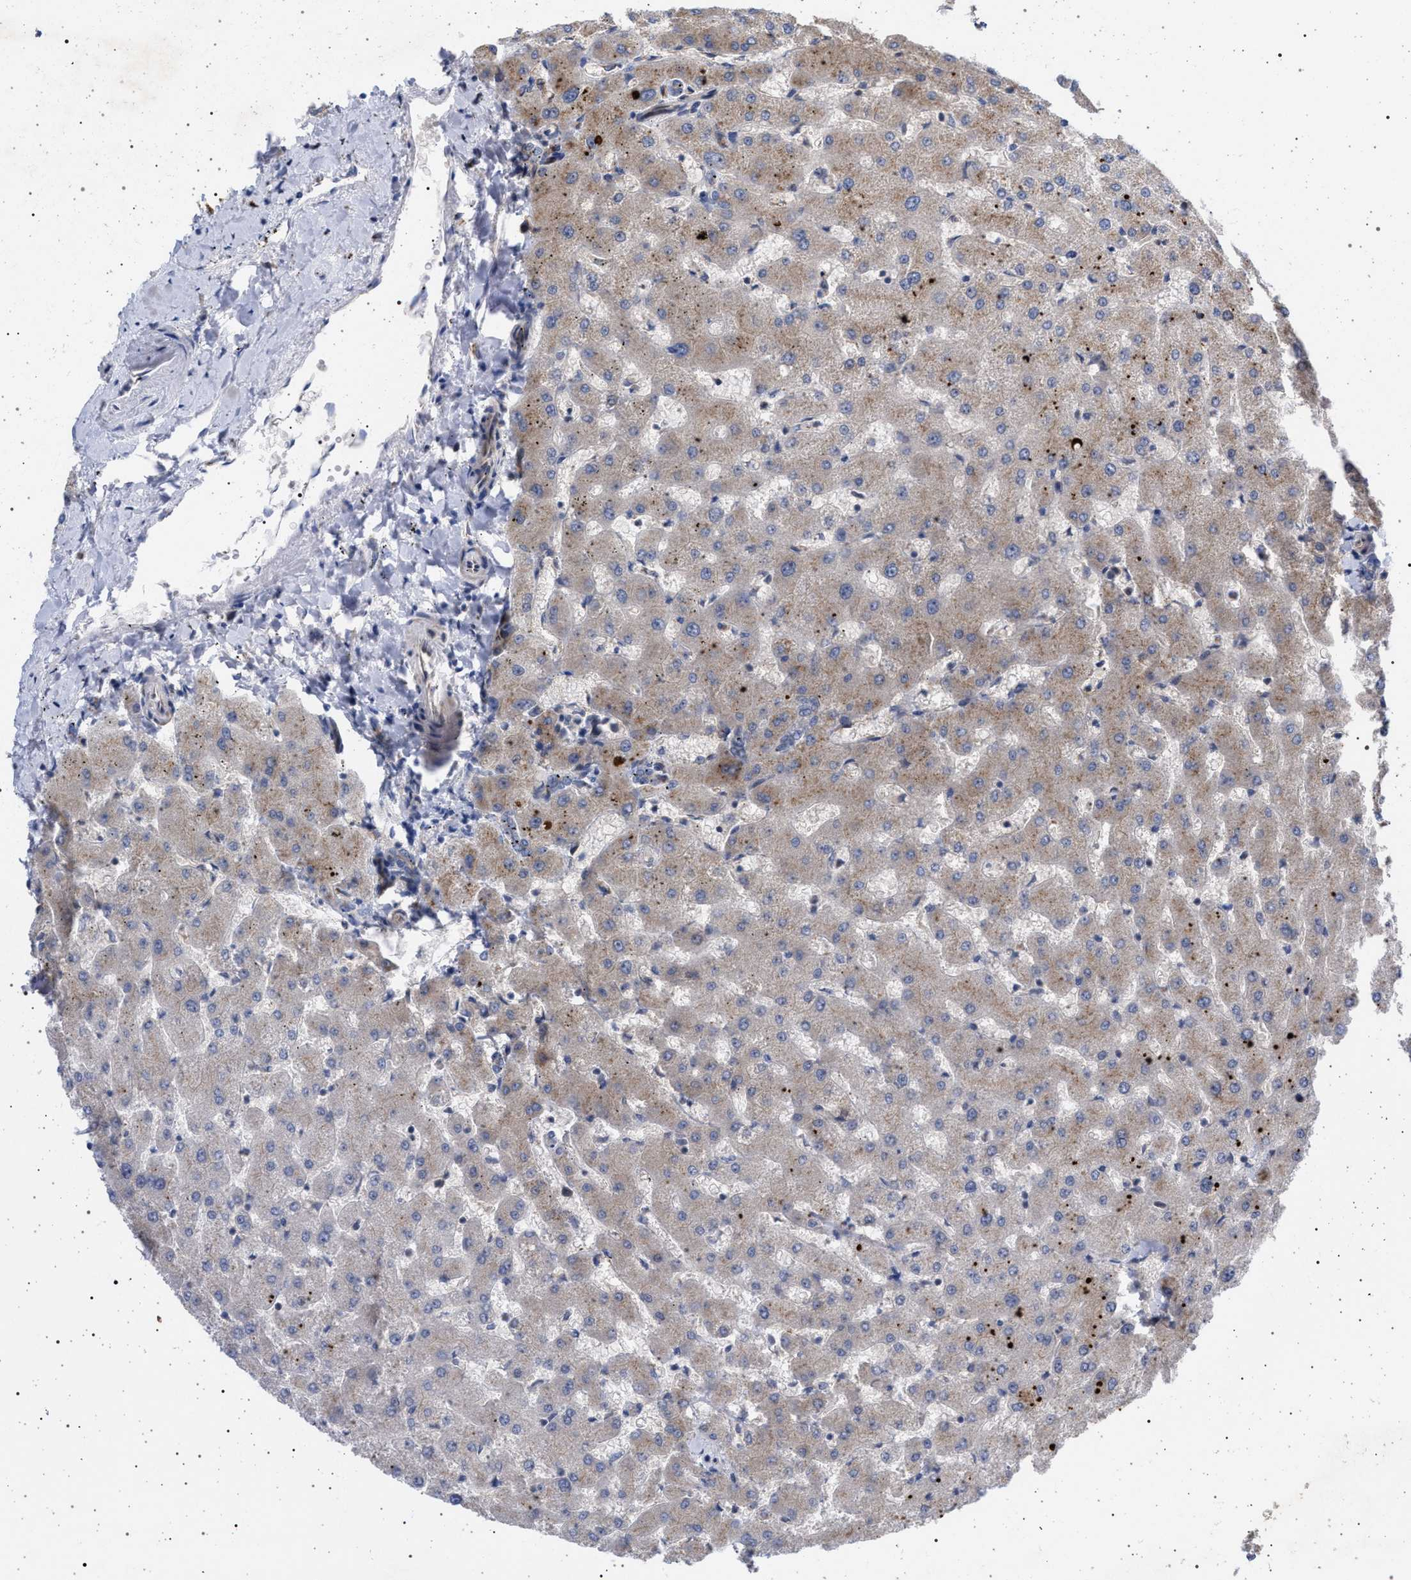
{"staining": {"intensity": "moderate", "quantity": "25%-75%", "location": "cytoplasmic/membranous"}, "tissue": "liver", "cell_type": "Cholangiocytes", "image_type": "normal", "snomed": [{"axis": "morphology", "description": "Normal tissue, NOS"}, {"axis": "topography", "description": "Liver"}], "caption": "Cholangiocytes reveal medium levels of moderate cytoplasmic/membranous staining in approximately 25%-75% of cells in benign liver. Using DAB (brown) and hematoxylin (blue) stains, captured at high magnification using brightfield microscopy.", "gene": "RBM48", "patient": {"sex": "female", "age": 63}}